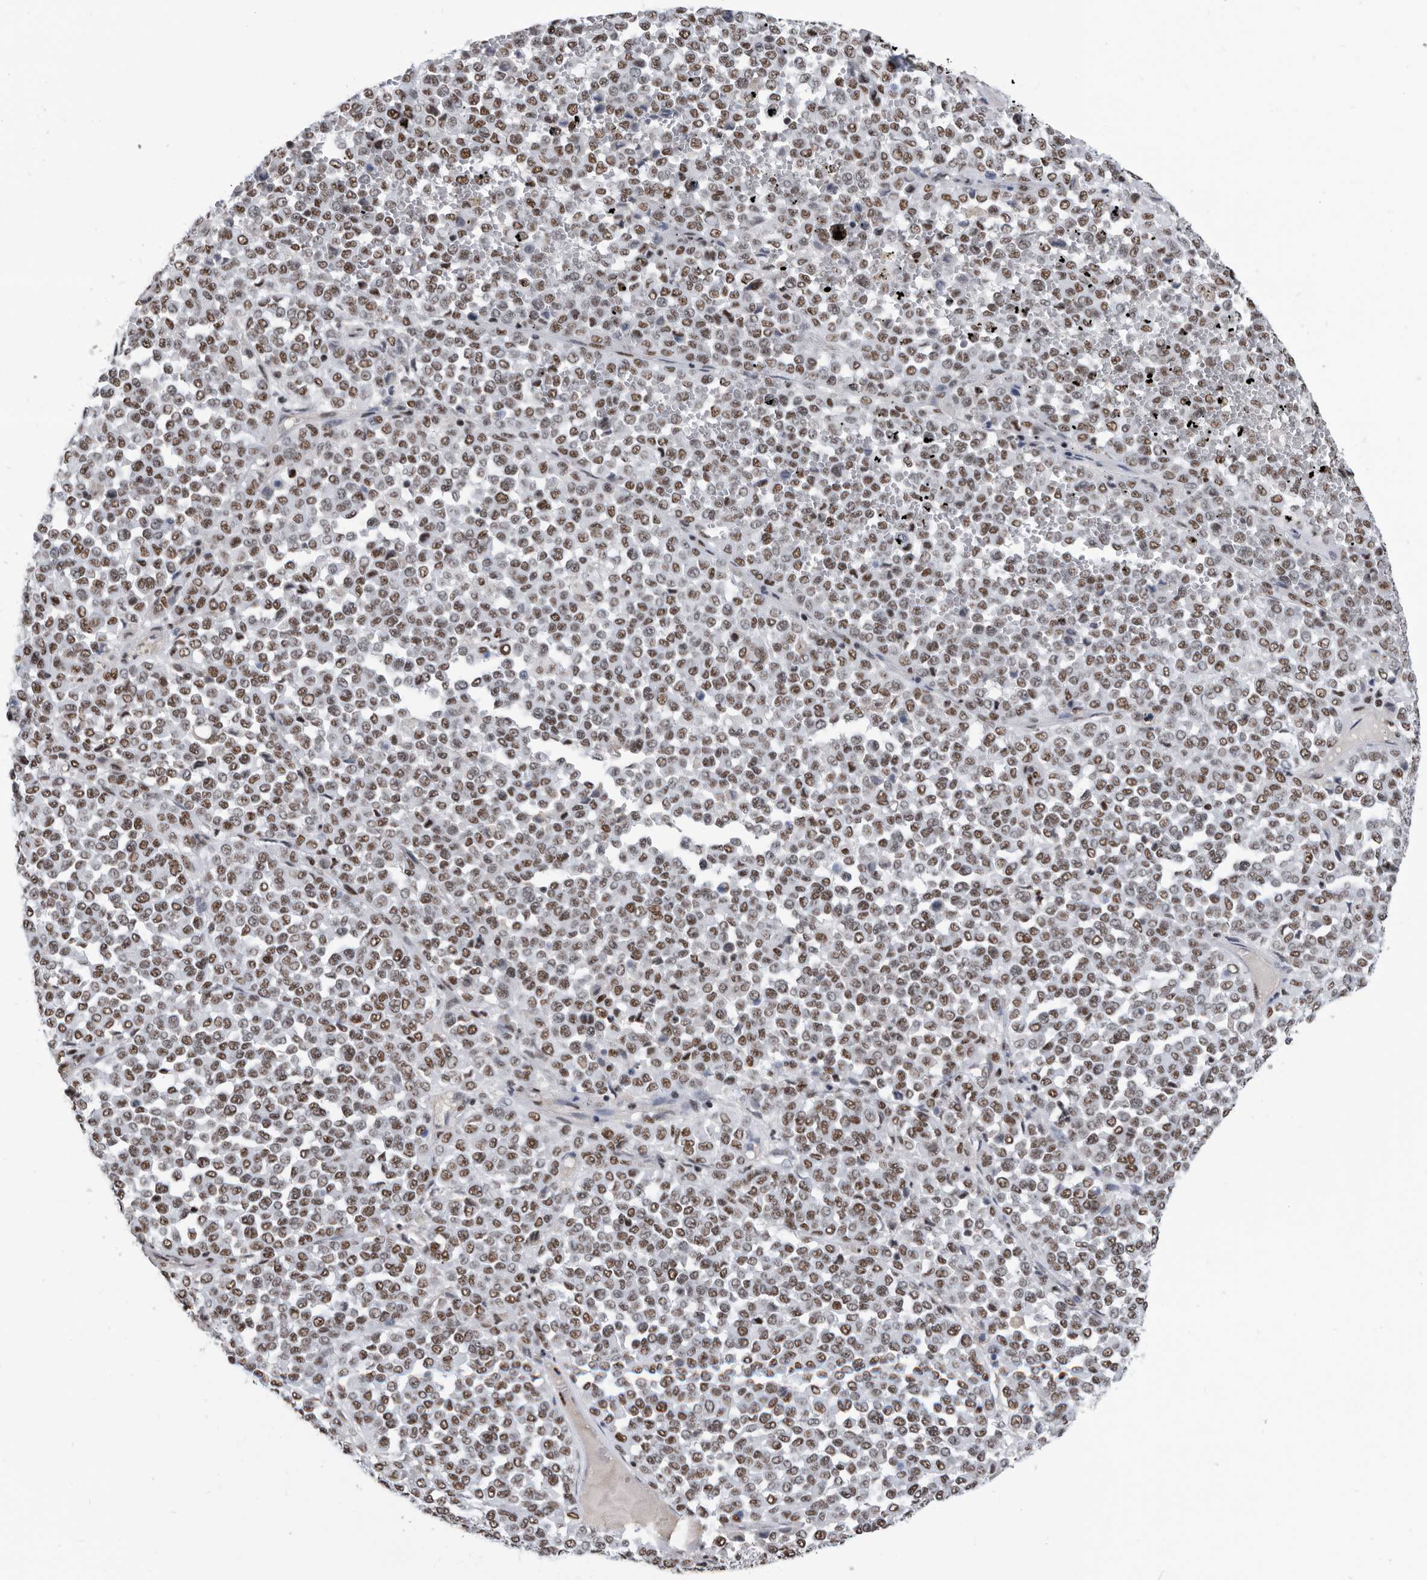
{"staining": {"intensity": "moderate", "quantity": ">75%", "location": "nuclear"}, "tissue": "melanoma", "cell_type": "Tumor cells", "image_type": "cancer", "snomed": [{"axis": "morphology", "description": "Malignant melanoma, Metastatic site"}, {"axis": "topography", "description": "Pancreas"}], "caption": "Tumor cells reveal medium levels of moderate nuclear expression in approximately >75% of cells in malignant melanoma (metastatic site).", "gene": "SF3A1", "patient": {"sex": "female", "age": 30}}